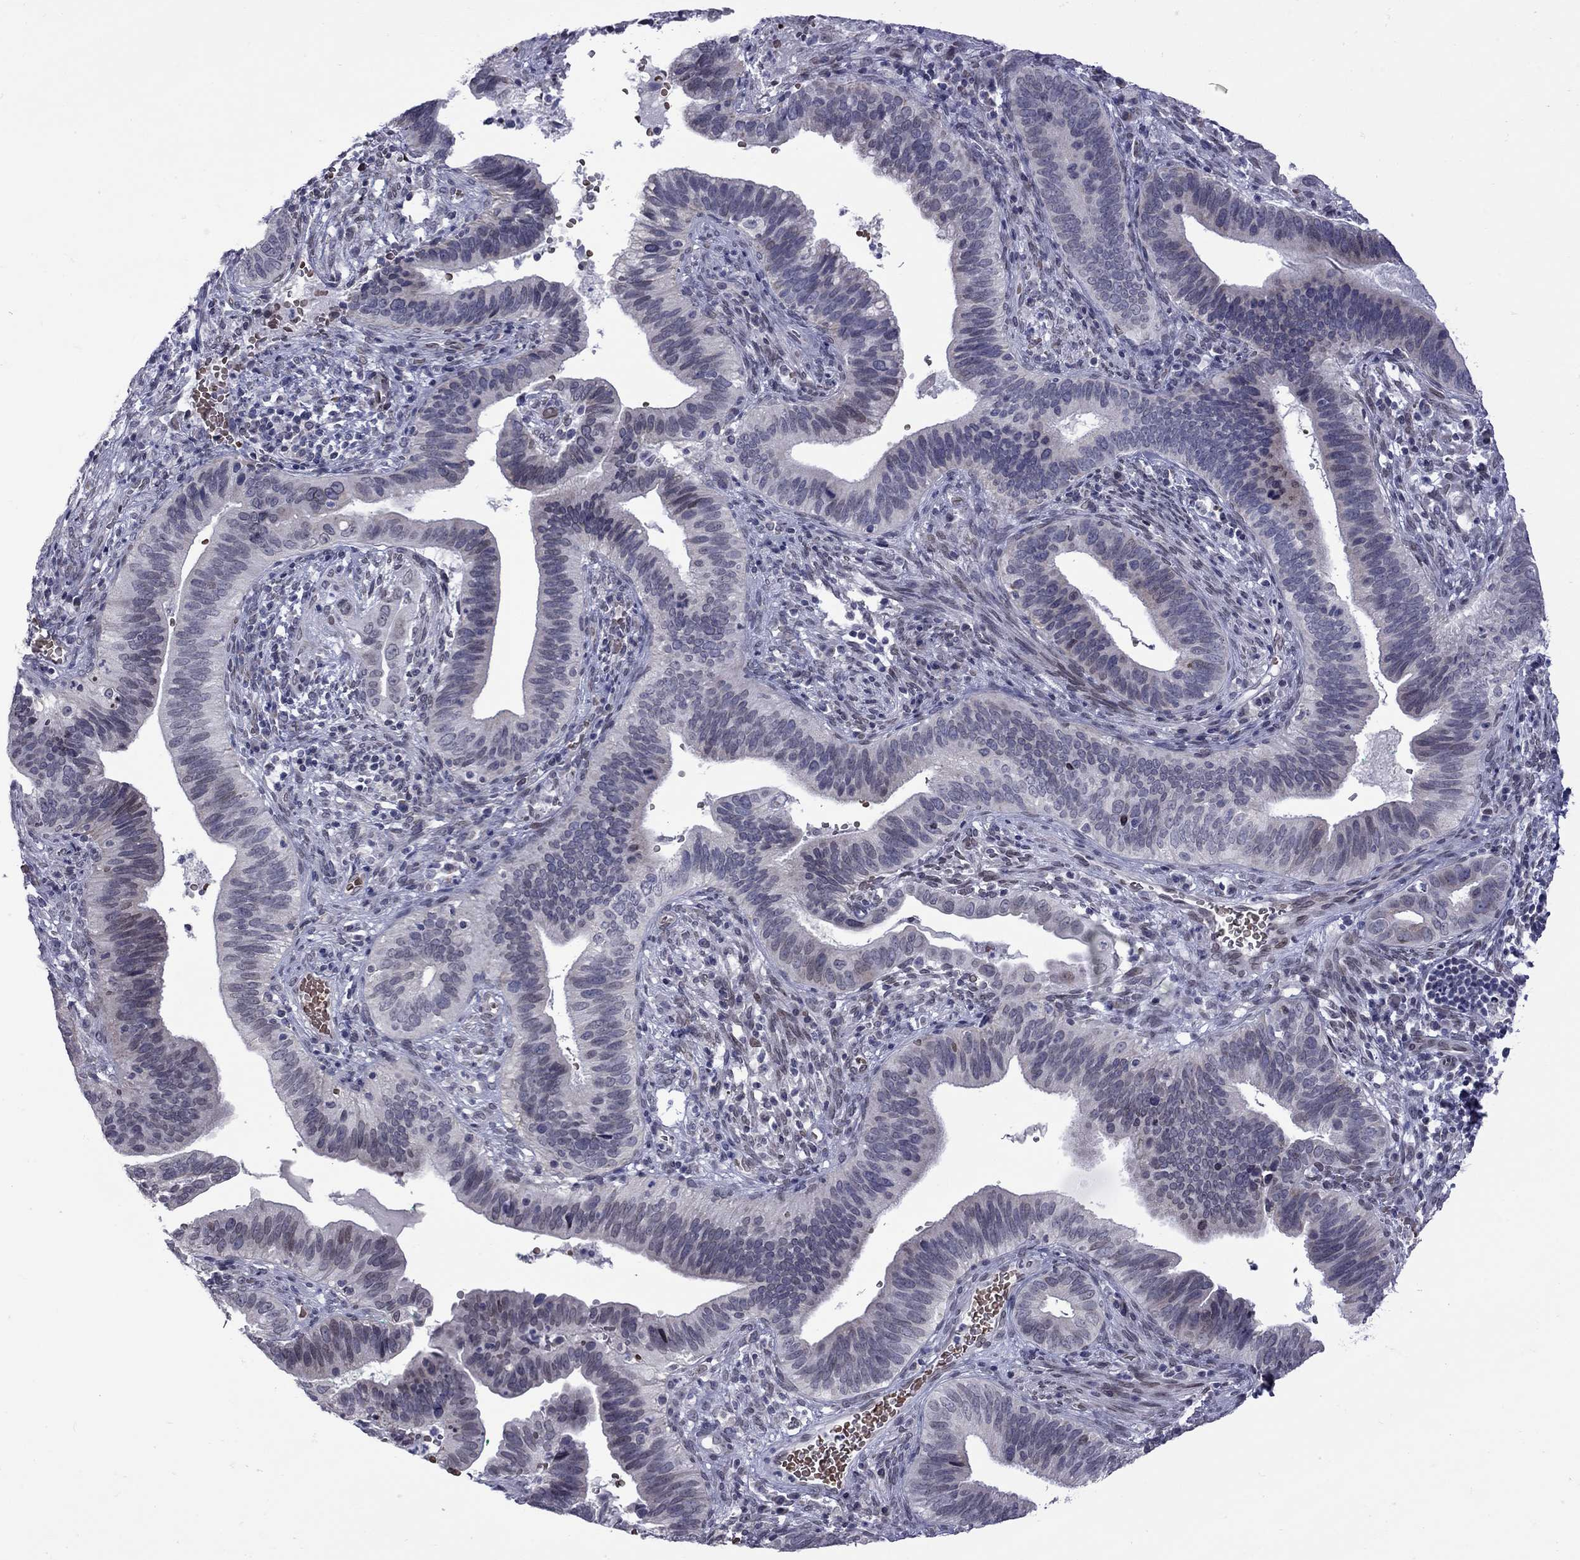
{"staining": {"intensity": "negative", "quantity": "none", "location": "none"}, "tissue": "cervical cancer", "cell_type": "Tumor cells", "image_type": "cancer", "snomed": [{"axis": "morphology", "description": "Adenocarcinoma, NOS"}, {"axis": "topography", "description": "Cervix"}], "caption": "There is no significant expression in tumor cells of cervical cancer.", "gene": "CLTCL1", "patient": {"sex": "female", "age": 42}}